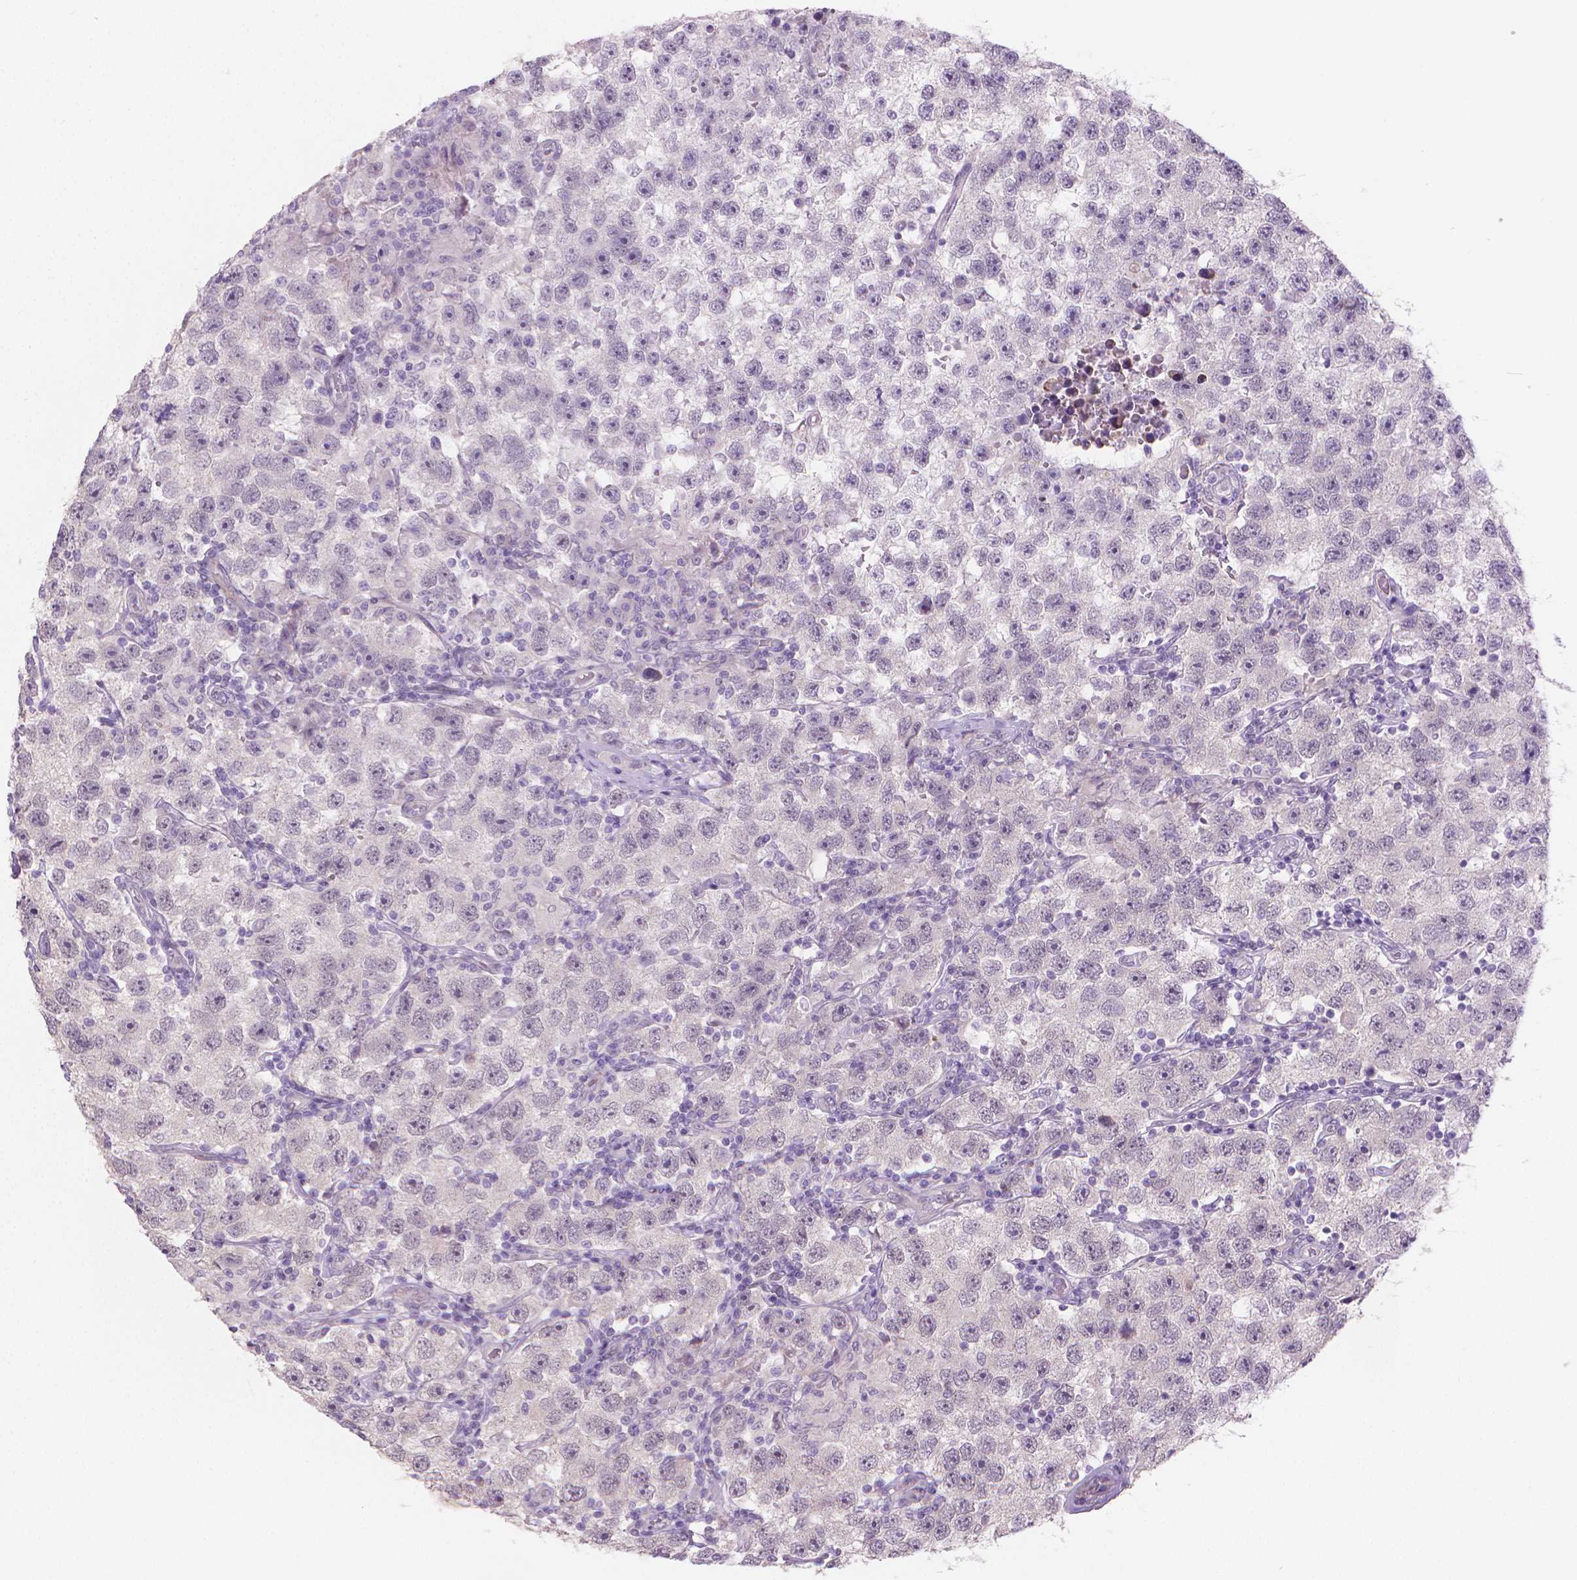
{"staining": {"intensity": "negative", "quantity": "none", "location": "none"}, "tissue": "testis cancer", "cell_type": "Tumor cells", "image_type": "cancer", "snomed": [{"axis": "morphology", "description": "Seminoma, NOS"}, {"axis": "topography", "description": "Testis"}], "caption": "This is an immunohistochemistry image of human testis cancer. There is no expression in tumor cells.", "gene": "GSDMA", "patient": {"sex": "male", "age": 26}}